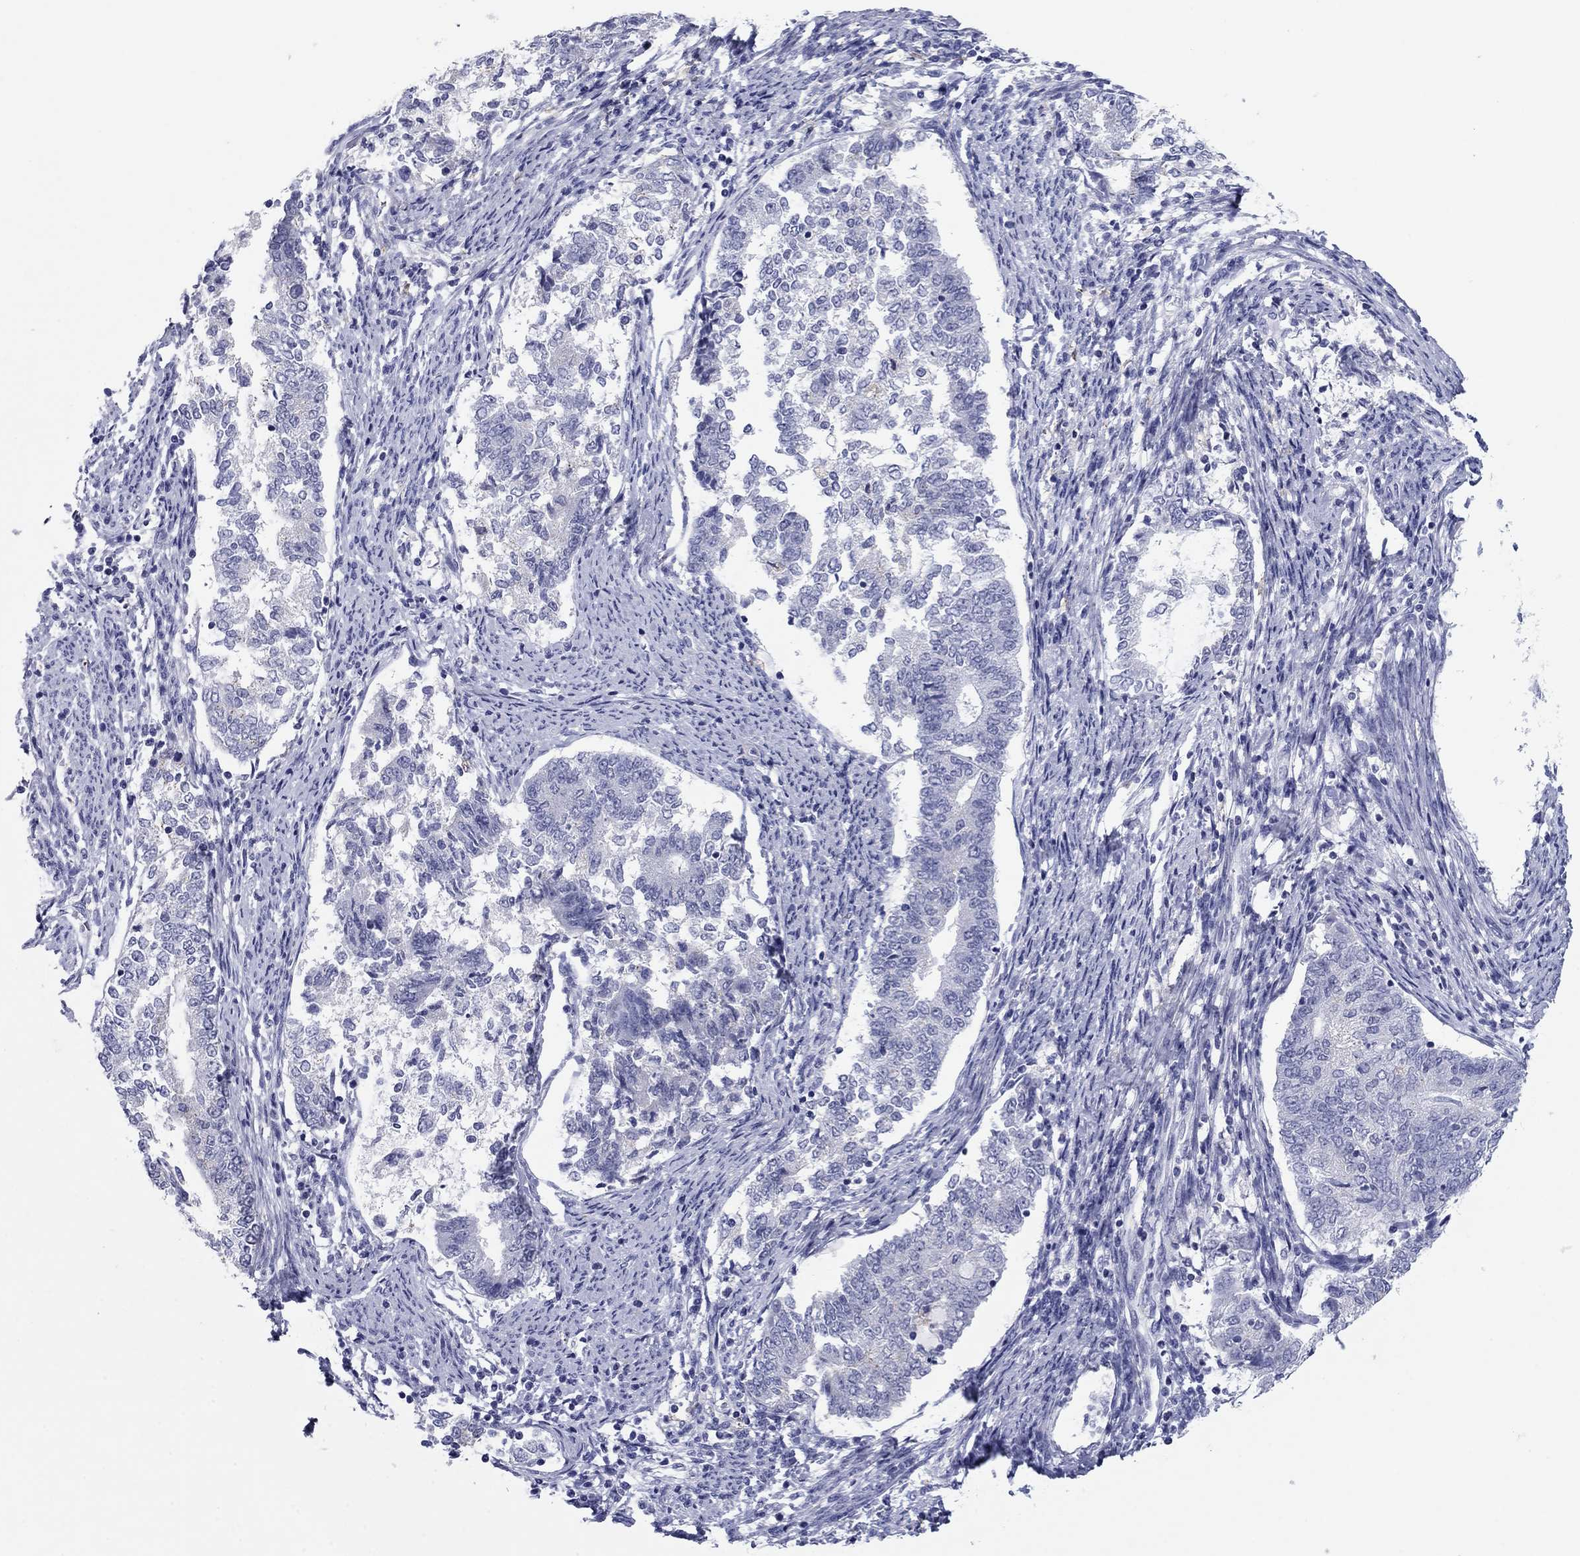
{"staining": {"intensity": "negative", "quantity": "none", "location": "none"}, "tissue": "endometrial cancer", "cell_type": "Tumor cells", "image_type": "cancer", "snomed": [{"axis": "morphology", "description": "Adenocarcinoma, NOS"}, {"axis": "topography", "description": "Endometrium"}], "caption": "Endometrial cancer (adenocarcinoma) was stained to show a protein in brown. There is no significant staining in tumor cells.", "gene": "TCFL5", "patient": {"sex": "female", "age": 65}}